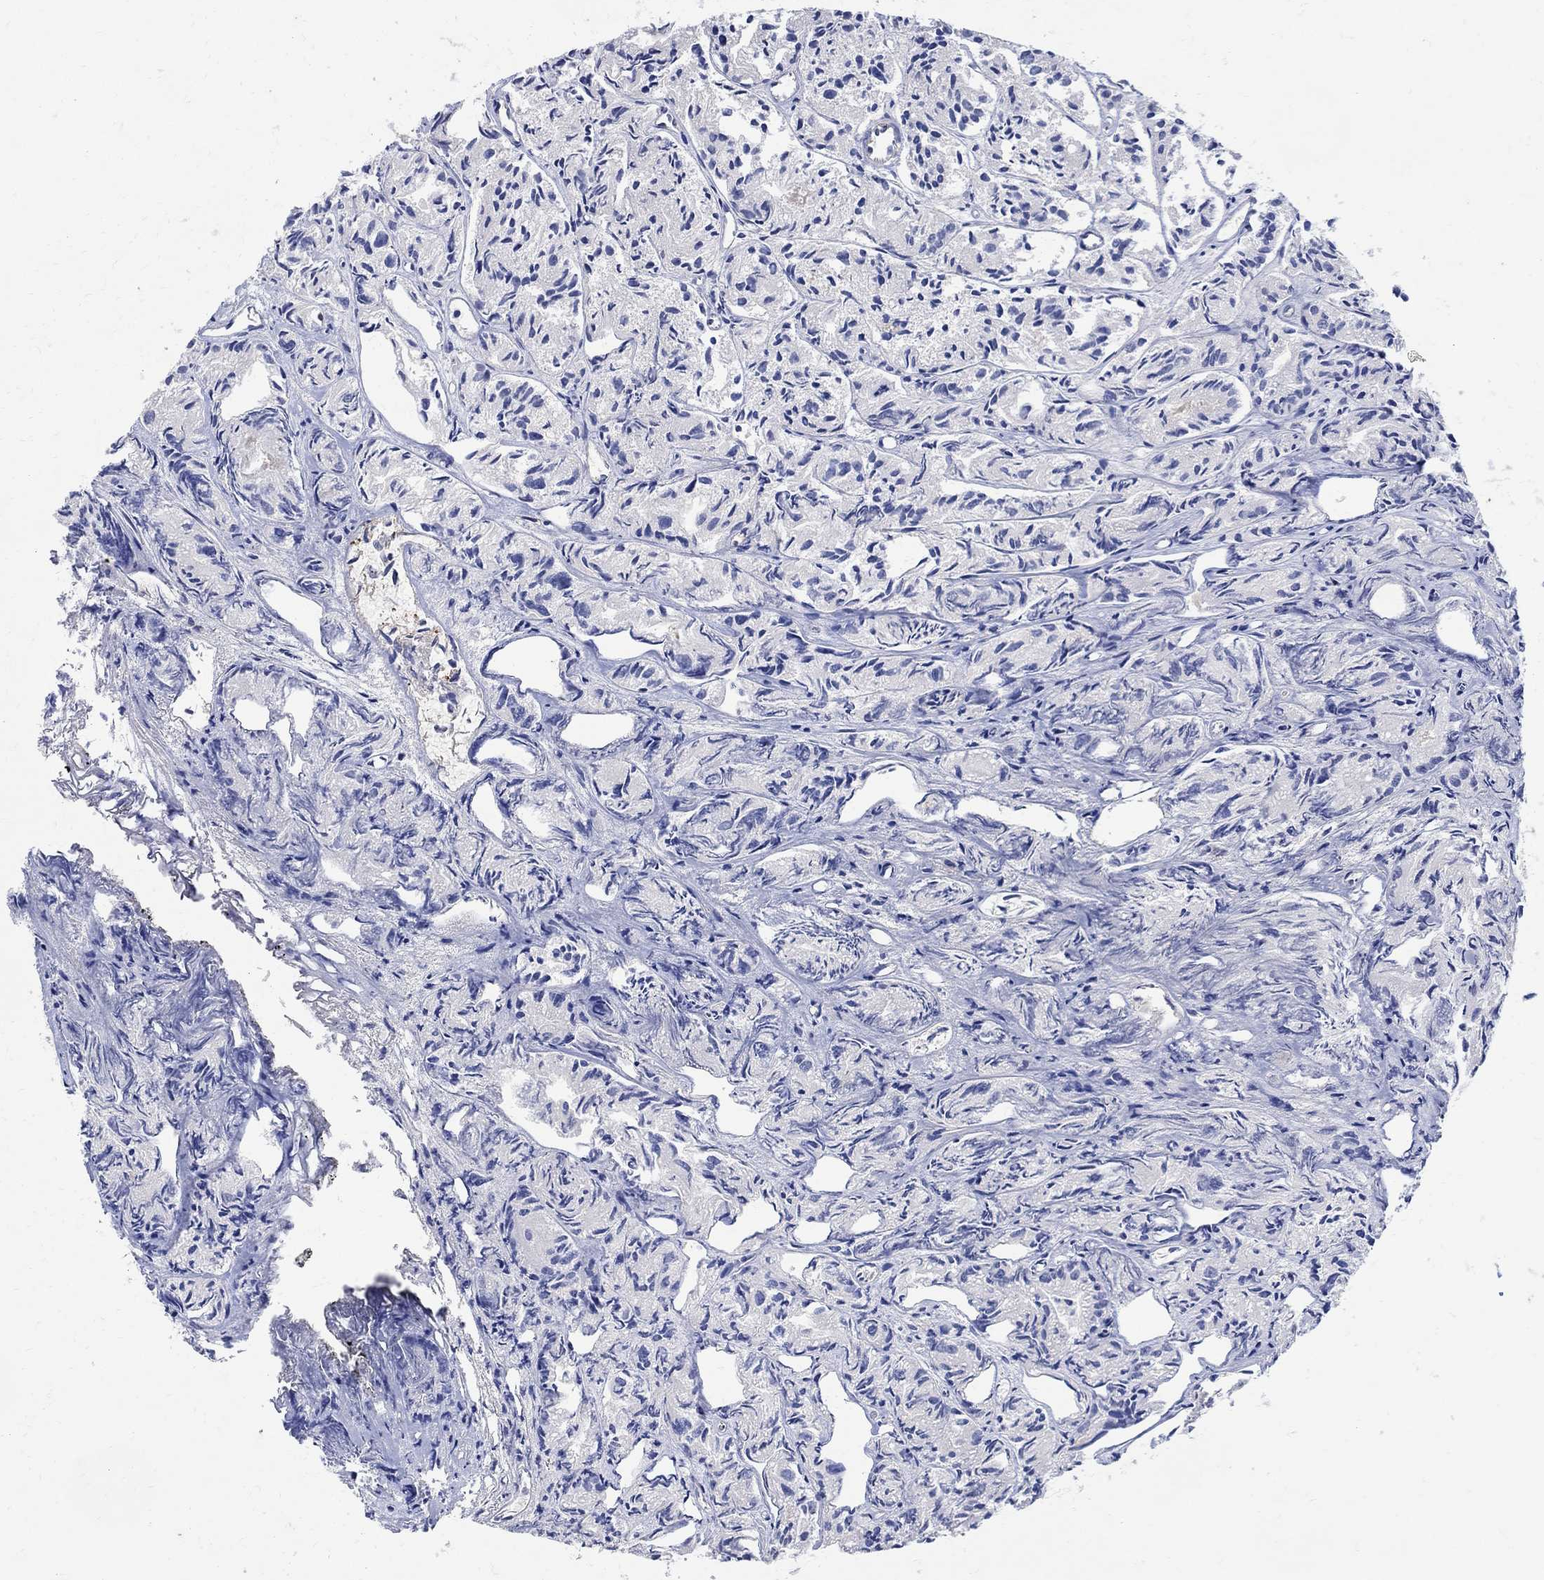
{"staining": {"intensity": "negative", "quantity": "none", "location": "none"}, "tissue": "prostate cancer", "cell_type": "Tumor cells", "image_type": "cancer", "snomed": [{"axis": "morphology", "description": "Adenocarcinoma, Medium grade"}, {"axis": "topography", "description": "Prostate"}], "caption": "Protein analysis of medium-grade adenocarcinoma (prostate) reveals no significant expression in tumor cells.", "gene": "TGM2", "patient": {"sex": "male", "age": 74}}